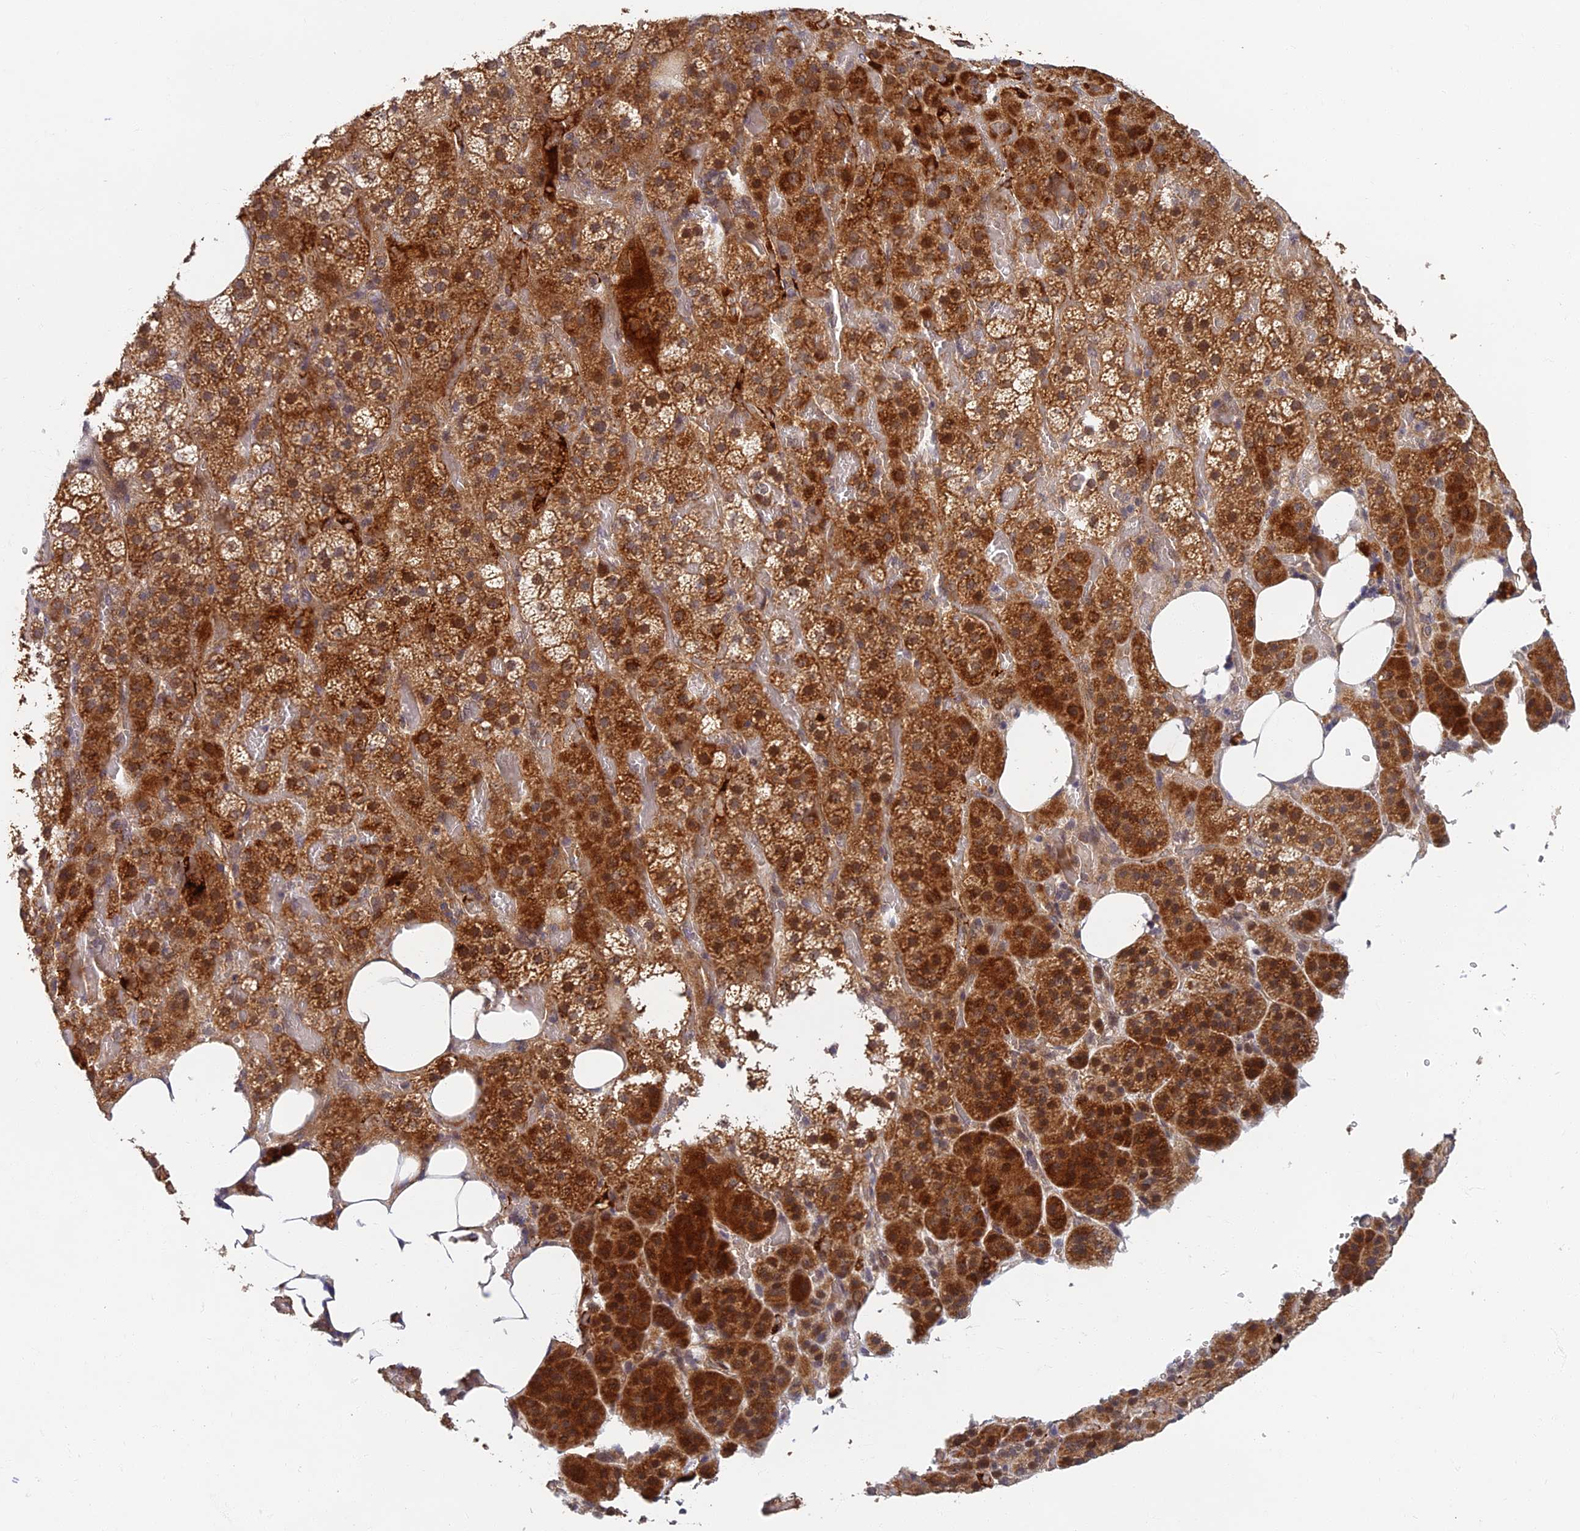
{"staining": {"intensity": "strong", "quantity": "25%-75%", "location": "cytoplasmic/membranous"}, "tissue": "adrenal gland", "cell_type": "Glandular cells", "image_type": "normal", "snomed": [{"axis": "morphology", "description": "Normal tissue, NOS"}, {"axis": "topography", "description": "Adrenal gland"}], "caption": "A brown stain labels strong cytoplasmic/membranous expression of a protein in glandular cells of unremarkable adrenal gland.", "gene": "EARS2", "patient": {"sex": "female", "age": 59}}